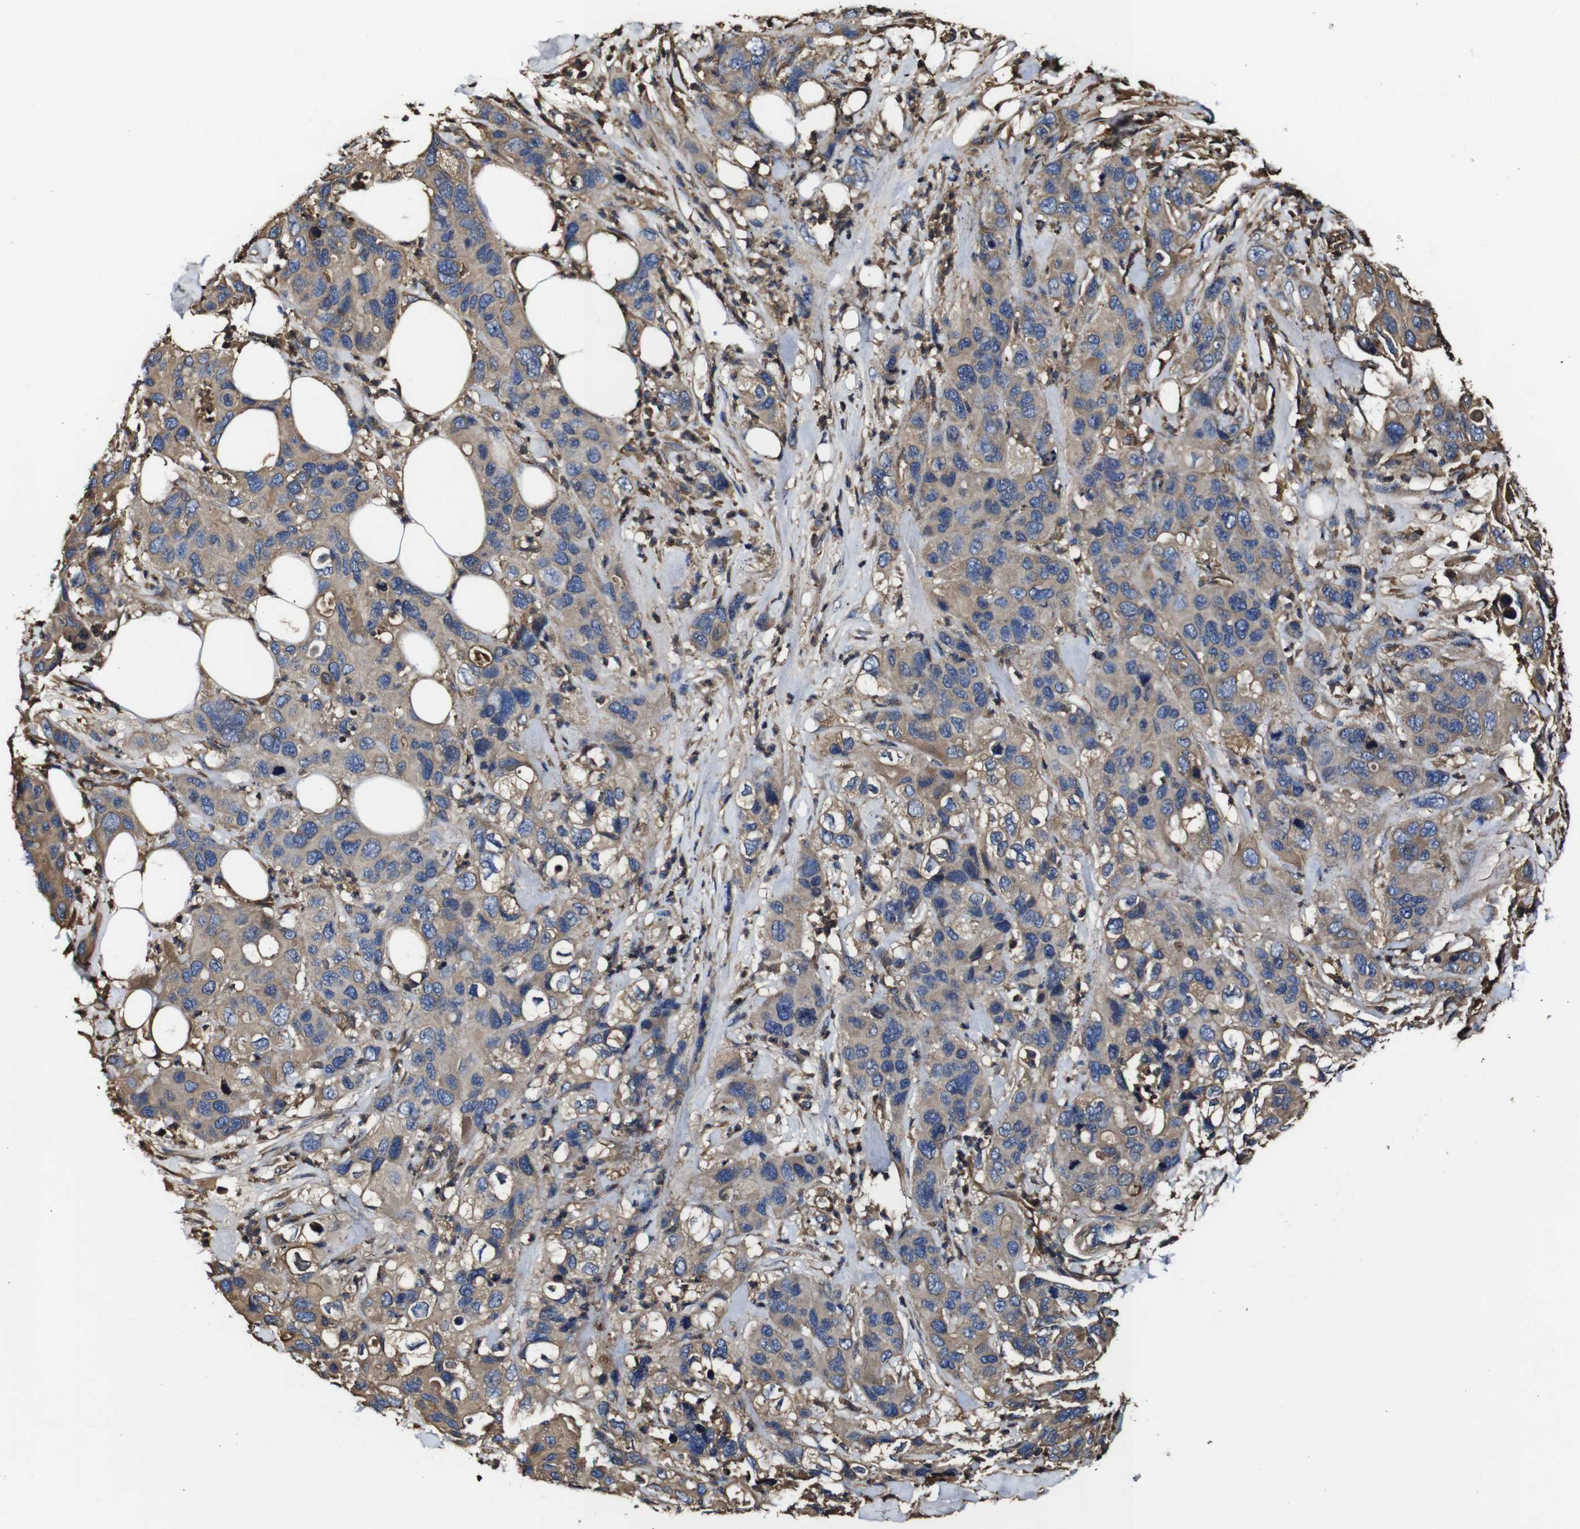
{"staining": {"intensity": "moderate", "quantity": ">75%", "location": "cytoplasmic/membranous"}, "tissue": "pancreatic cancer", "cell_type": "Tumor cells", "image_type": "cancer", "snomed": [{"axis": "morphology", "description": "Adenocarcinoma, NOS"}, {"axis": "topography", "description": "Pancreas"}], "caption": "Pancreatic cancer (adenocarcinoma) stained for a protein exhibits moderate cytoplasmic/membranous positivity in tumor cells. The staining was performed using DAB, with brown indicating positive protein expression. Nuclei are stained blue with hematoxylin.", "gene": "MSN", "patient": {"sex": "female", "age": 71}}